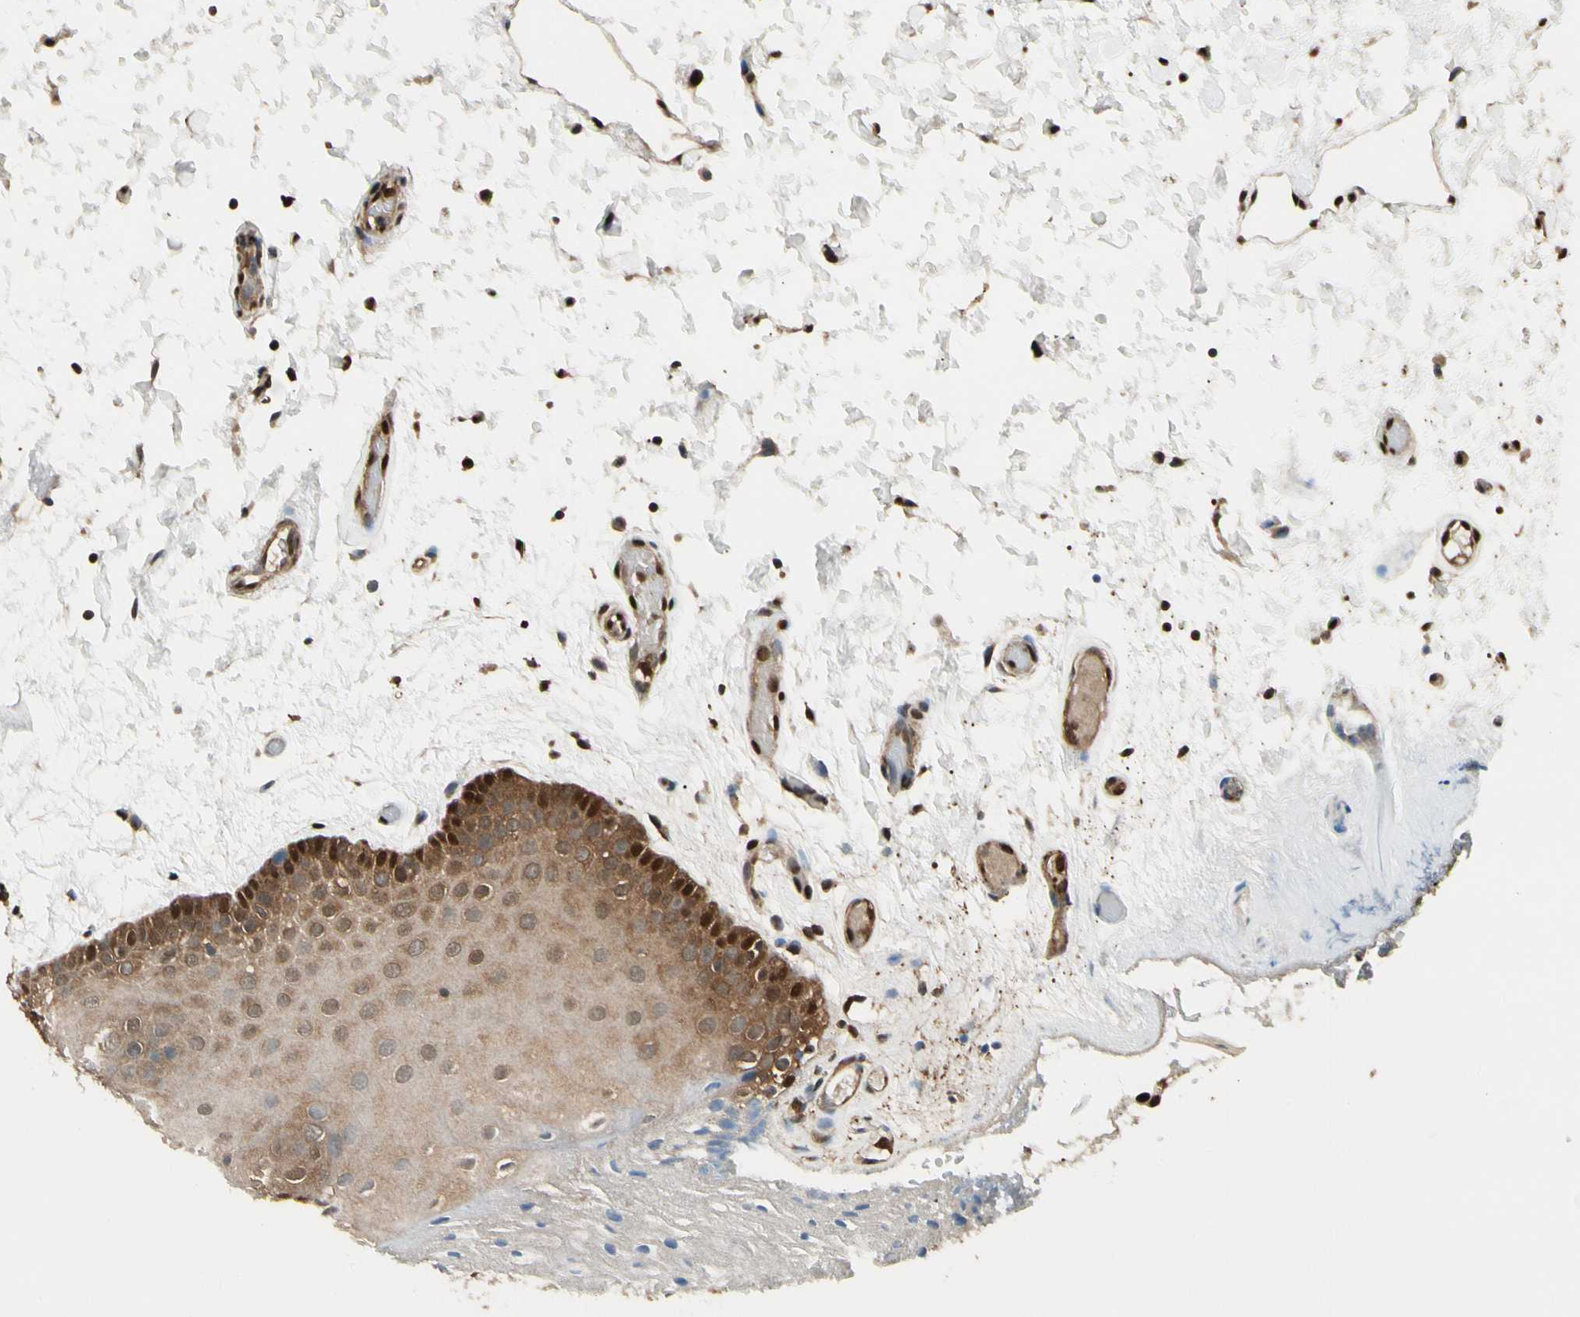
{"staining": {"intensity": "moderate", "quantity": ">75%", "location": "cytoplasmic/membranous,nuclear"}, "tissue": "oral mucosa", "cell_type": "Squamous epithelial cells", "image_type": "normal", "snomed": [{"axis": "morphology", "description": "Normal tissue, NOS"}, {"axis": "morphology", "description": "Squamous cell carcinoma, NOS"}, {"axis": "topography", "description": "Skeletal muscle"}, {"axis": "topography", "description": "Oral tissue"}, {"axis": "topography", "description": "Head-Neck"}], "caption": "Protein analysis of unremarkable oral mucosa demonstrates moderate cytoplasmic/membranous,nuclear staining in approximately >75% of squamous epithelial cells.", "gene": "PNCK", "patient": {"sex": "male", "age": 71}}